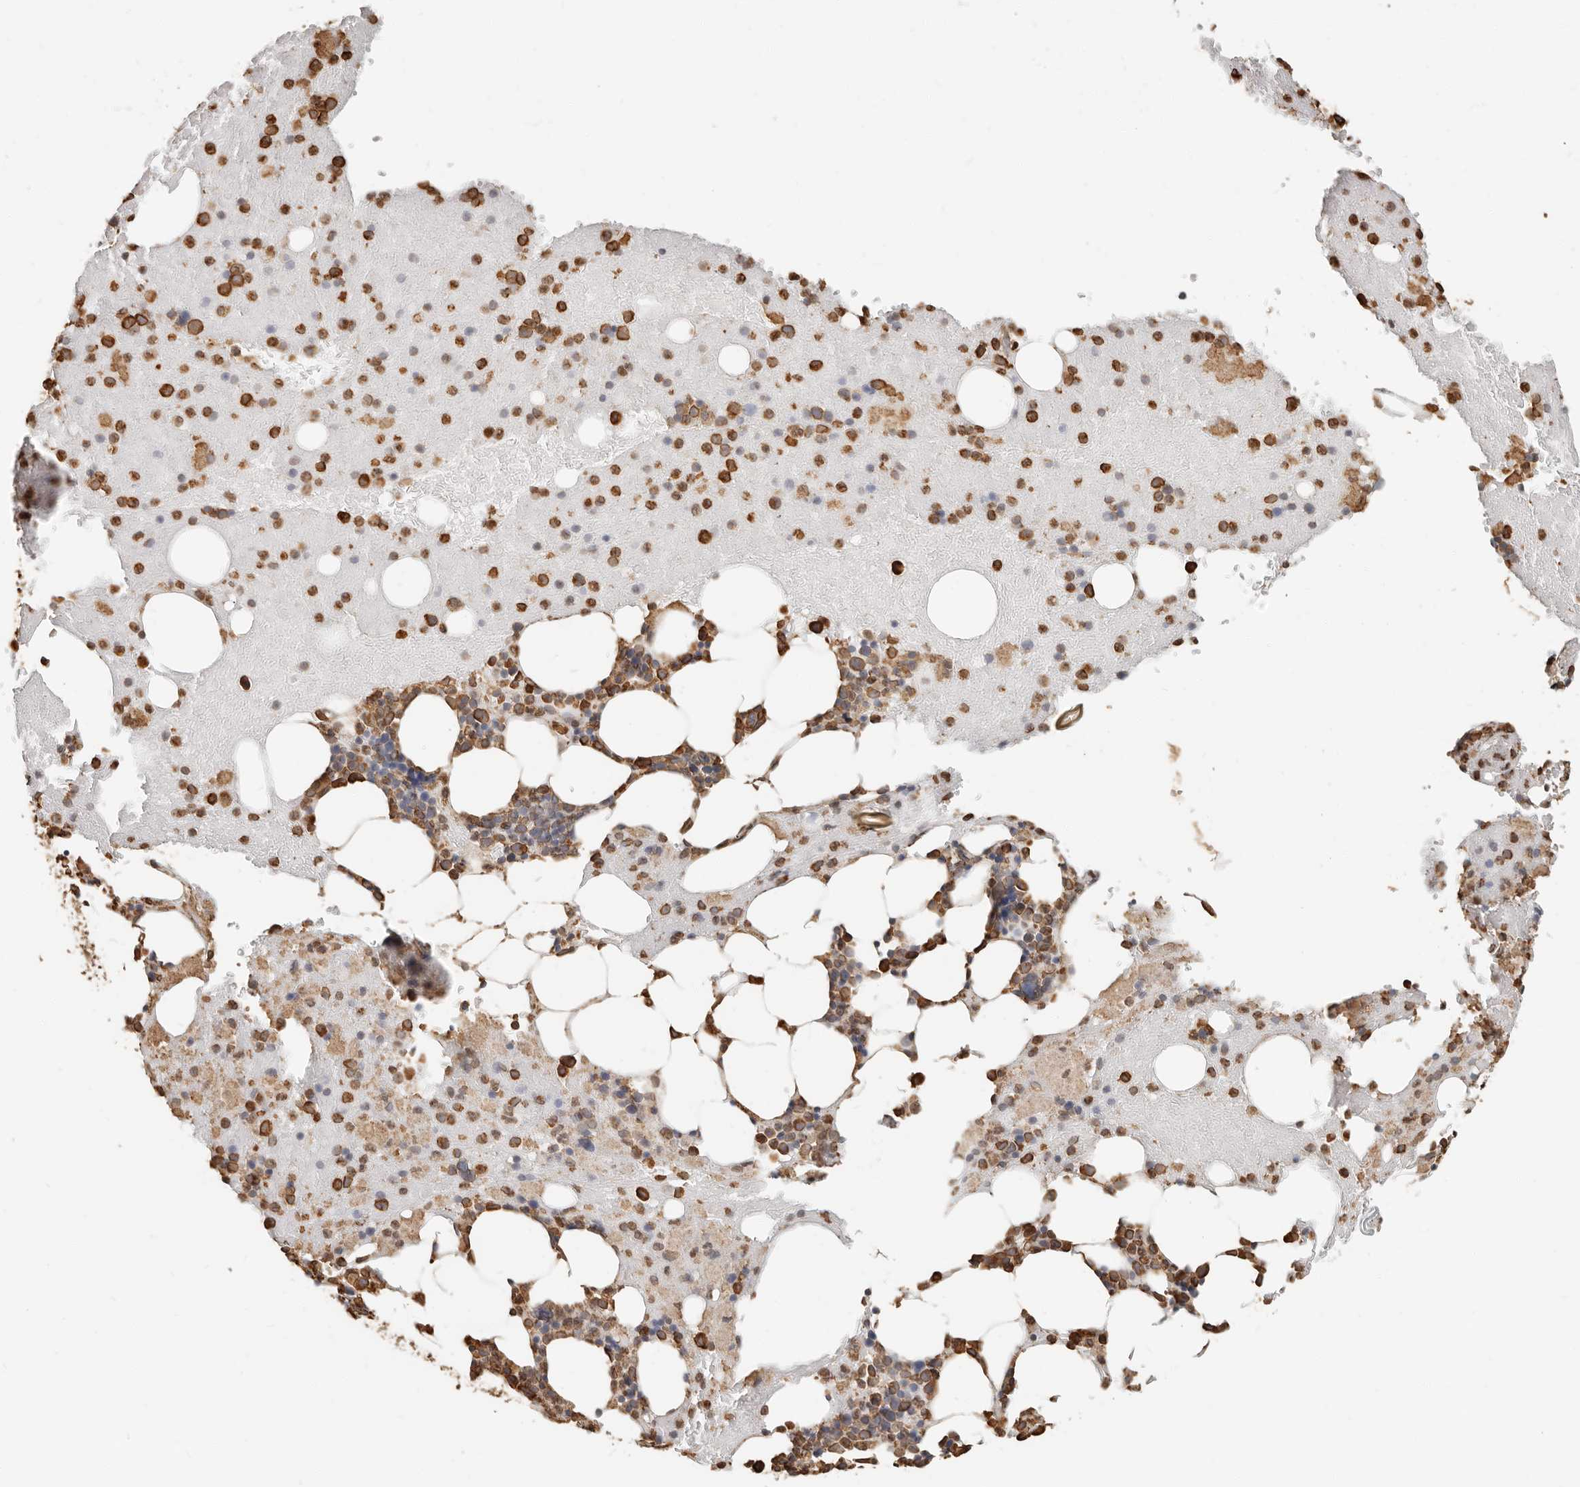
{"staining": {"intensity": "strong", "quantity": ">75%", "location": "cytoplasmic/membranous"}, "tissue": "bone marrow", "cell_type": "Hematopoietic cells", "image_type": "normal", "snomed": [{"axis": "morphology", "description": "Normal tissue, NOS"}, {"axis": "topography", "description": "Bone marrow"}], "caption": "Immunohistochemical staining of normal bone marrow reveals high levels of strong cytoplasmic/membranous staining in about >75% of hematopoietic cells.", "gene": "ARHGEF10L", "patient": {"sex": "female", "age": 54}}